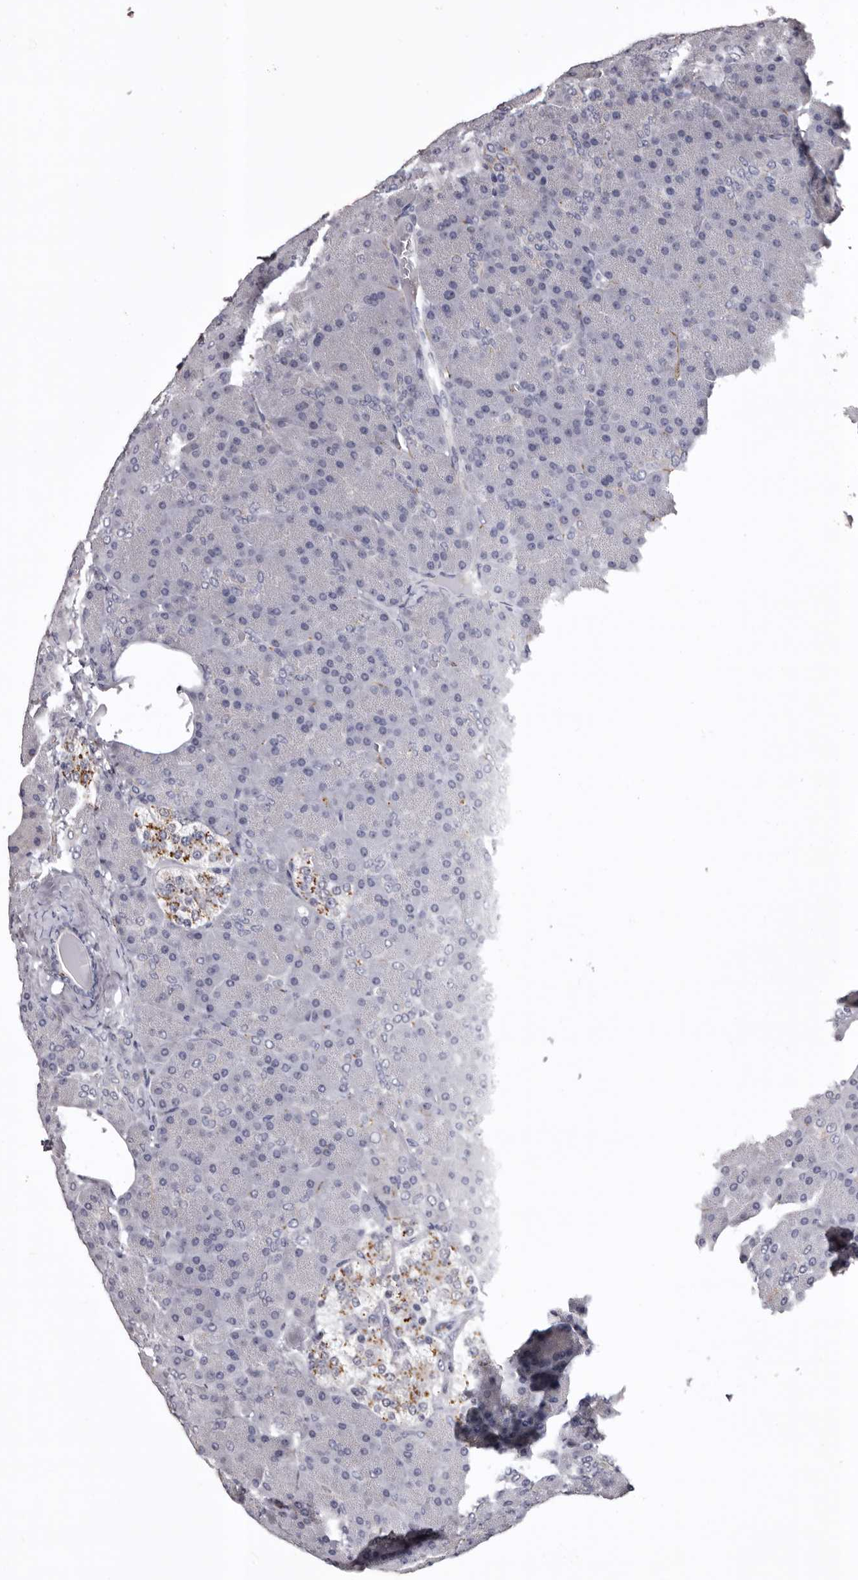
{"staining": {"intensity": "negative", "quantity": "none", "location": "none"}, "tissue": "pancreas", "cell_type": "Exocrine glandular cells", "image_type": "normal", "snomed": [{"axis": "morphology", "description": "Normal tissue, NOS"}, {"axis": "topography", "description": "Pancreas"}], "caption": "Benign pancreas was stained to show a protein in brown. There is no significant positivity in exocrine glandular cells.", "gene": "SLC10A4", "patient": {"sex": "female", "age": 35}}